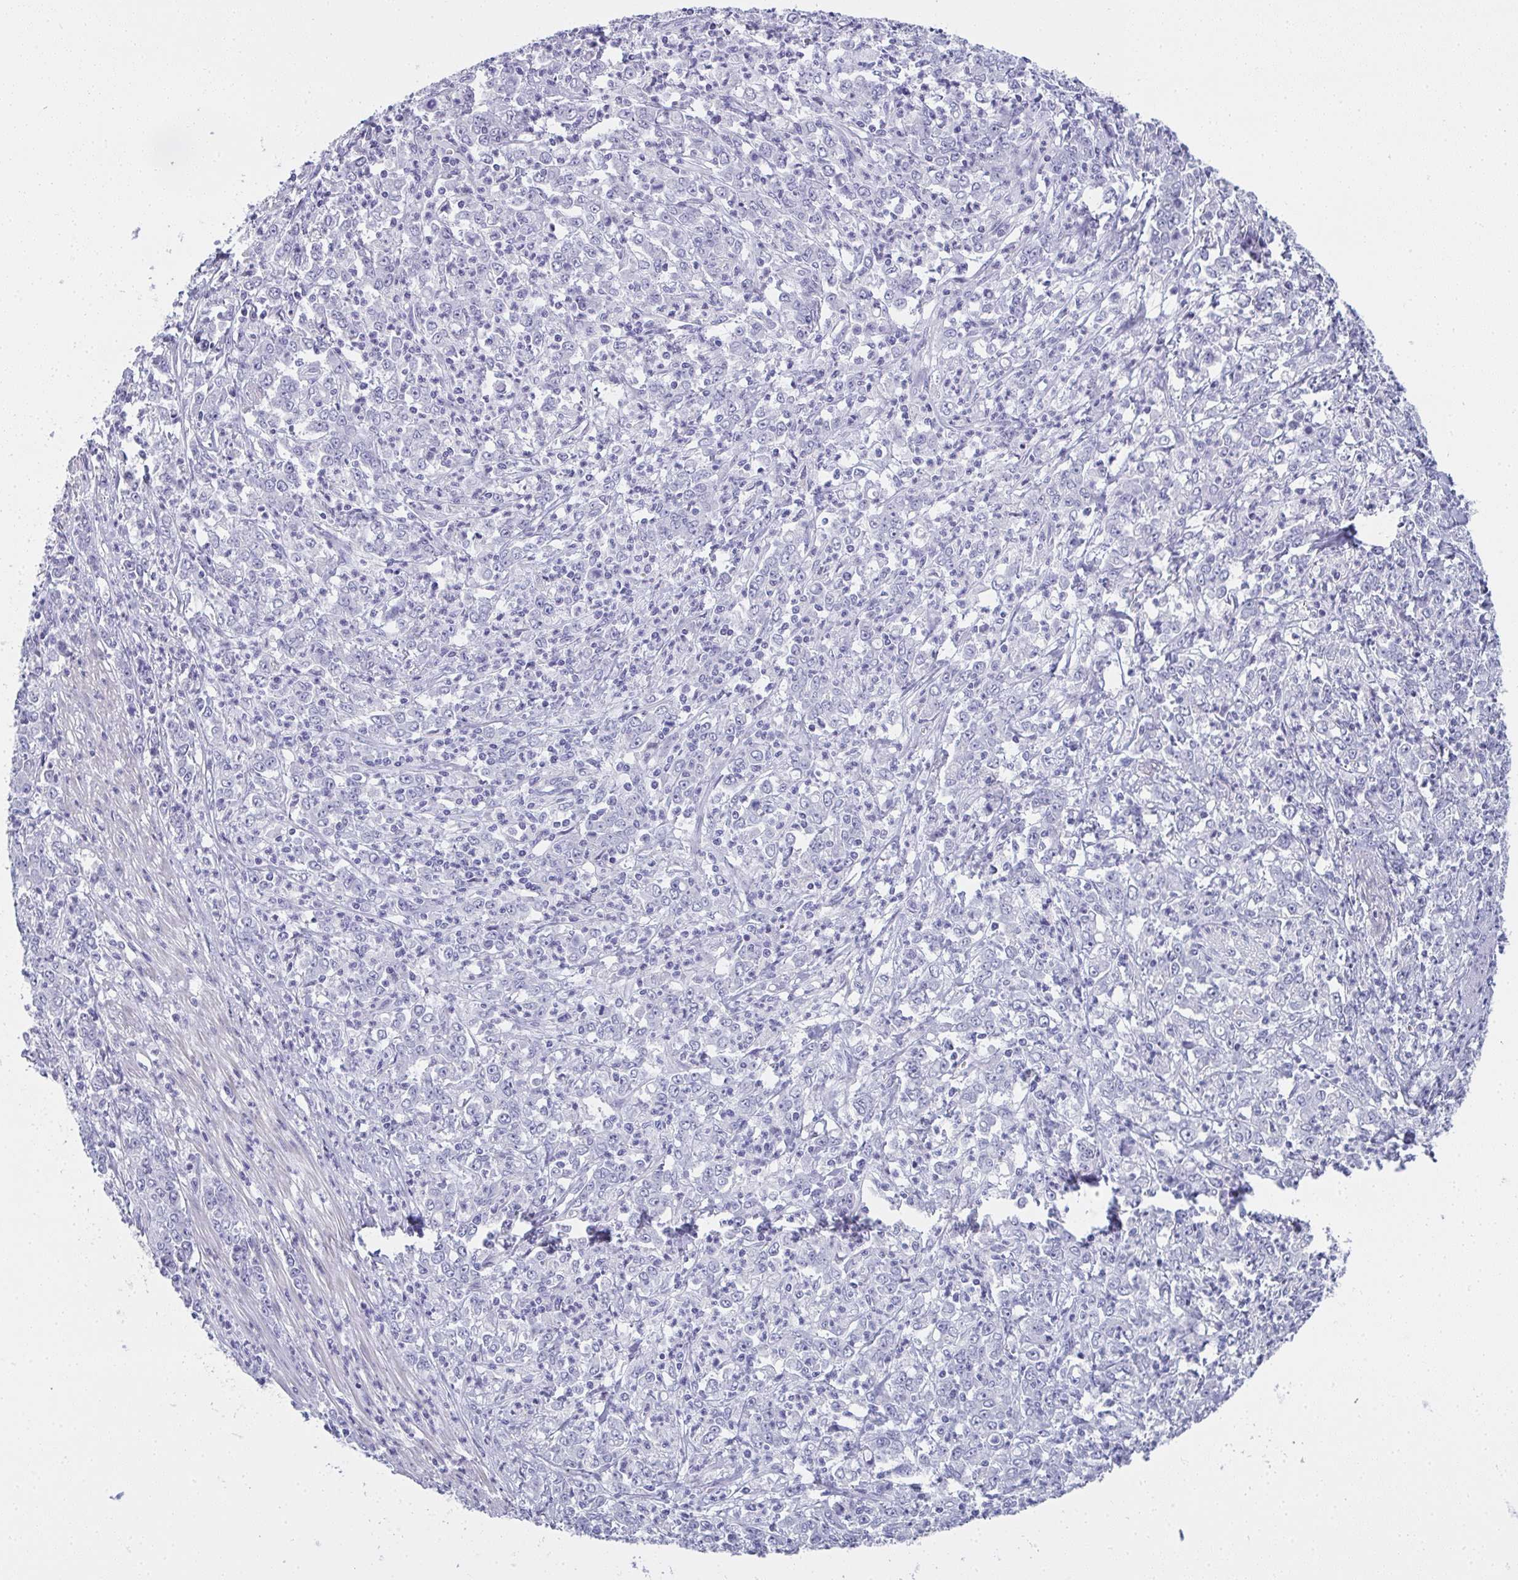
{"staining": {"intensity": "negative", "quantity": "none", "location": "none"}, "tissue": "stomach cancer", "cell_type": "Tumor cells", "image_type": "cancer", "snomed": [{"axis": "morphology", "description": "Adenocarcinoma, NOS"}, {"axis": "topography", "description": "Stomach, lower"}], "caption": "The histopathology image shows no significant expression in tumor cells of adenocarcinoma (stomach).", "gene": "SLC36A2", "patient": {"sex": "female", "age": 71}}